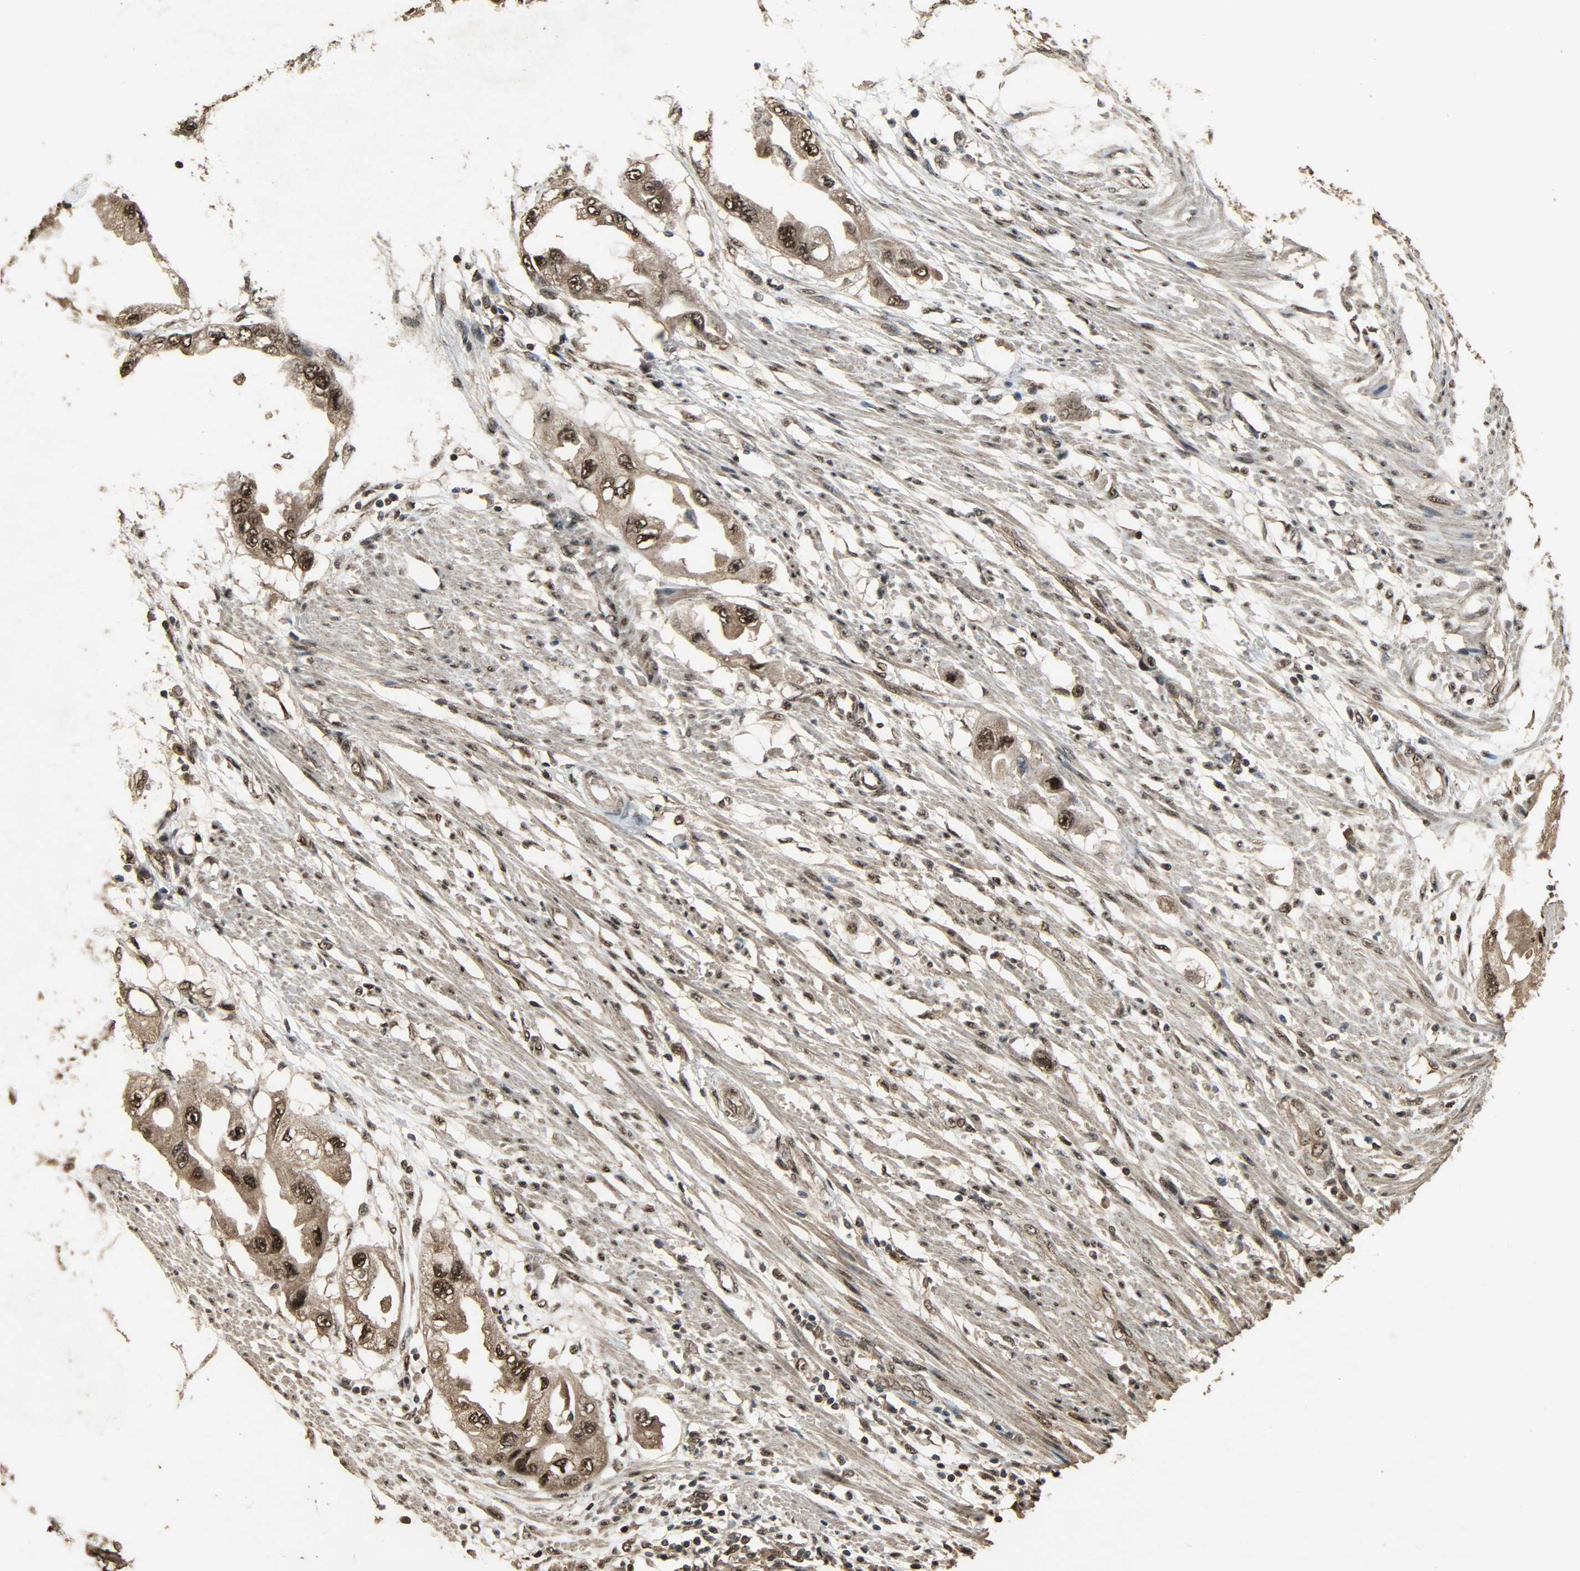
{"staining": {"intensity": "strong", "quantity": ">75%", "location": "cytoplasmic/membranous,nuclear"}, "tissue": "endometrial cancer", "cell_type": "Tumor cells", "image_type": "cancer", "snomed": [{"axis": "morphology", "description": "Adenocarcinoma, NOS"}, {"axis": "topography", "description": "Endometrium"}], "caption": "Tumor cells show strong cytoplasmic/membranous and nuclear positivity in about >75% of cells in endometrial cancer (adenocarcinoma).", "gene": "CCNT2", "patient": {"sex": "female", "age": 67}}